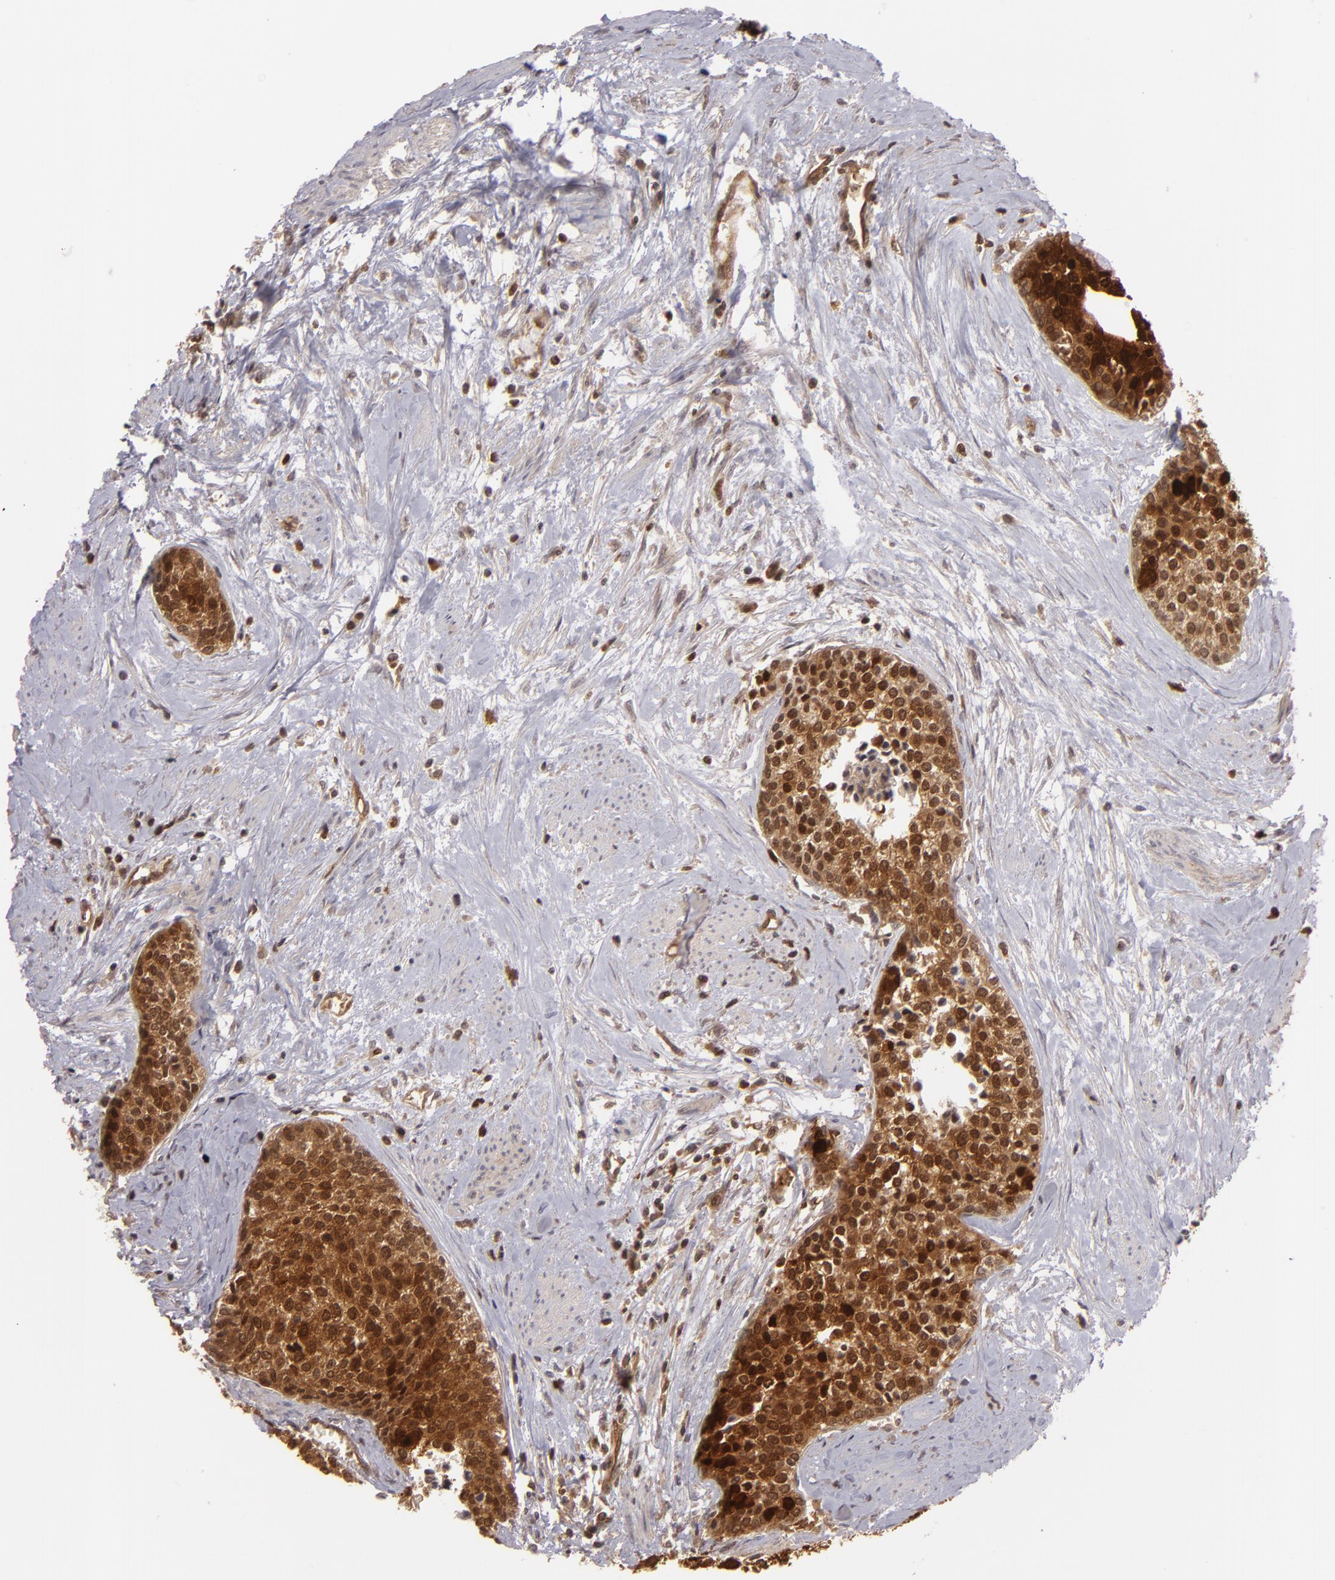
{"staining": {"intensity": "strong", "quantity": ">75%", "location": "cytoplasmic/membranous,nuclear"}, "tissue": "urothelial cancer", "cell_type": "Tumor cells", "image_type": "cancer", "snomed": [{"axis": "morphology", "description": "Urothelial carcinoma, Low grade"}, {"axis": "topography", "description": "Urinary bladder"}], "caption": "High-magnification brightfield microscopy of urothelial carcinoma (low-grade) stained with DAB (brown) and counterstained with hematoxylin (blue). tumor cells exhibit strong cytoplasmic/membranous and nuclear positivity is appreciated in about>75% of cells. (DAB IHC with brightfield microscopy, high magnification).", "gene": "ZBTB33", "patient": {"sex": "female", "age": 73}}